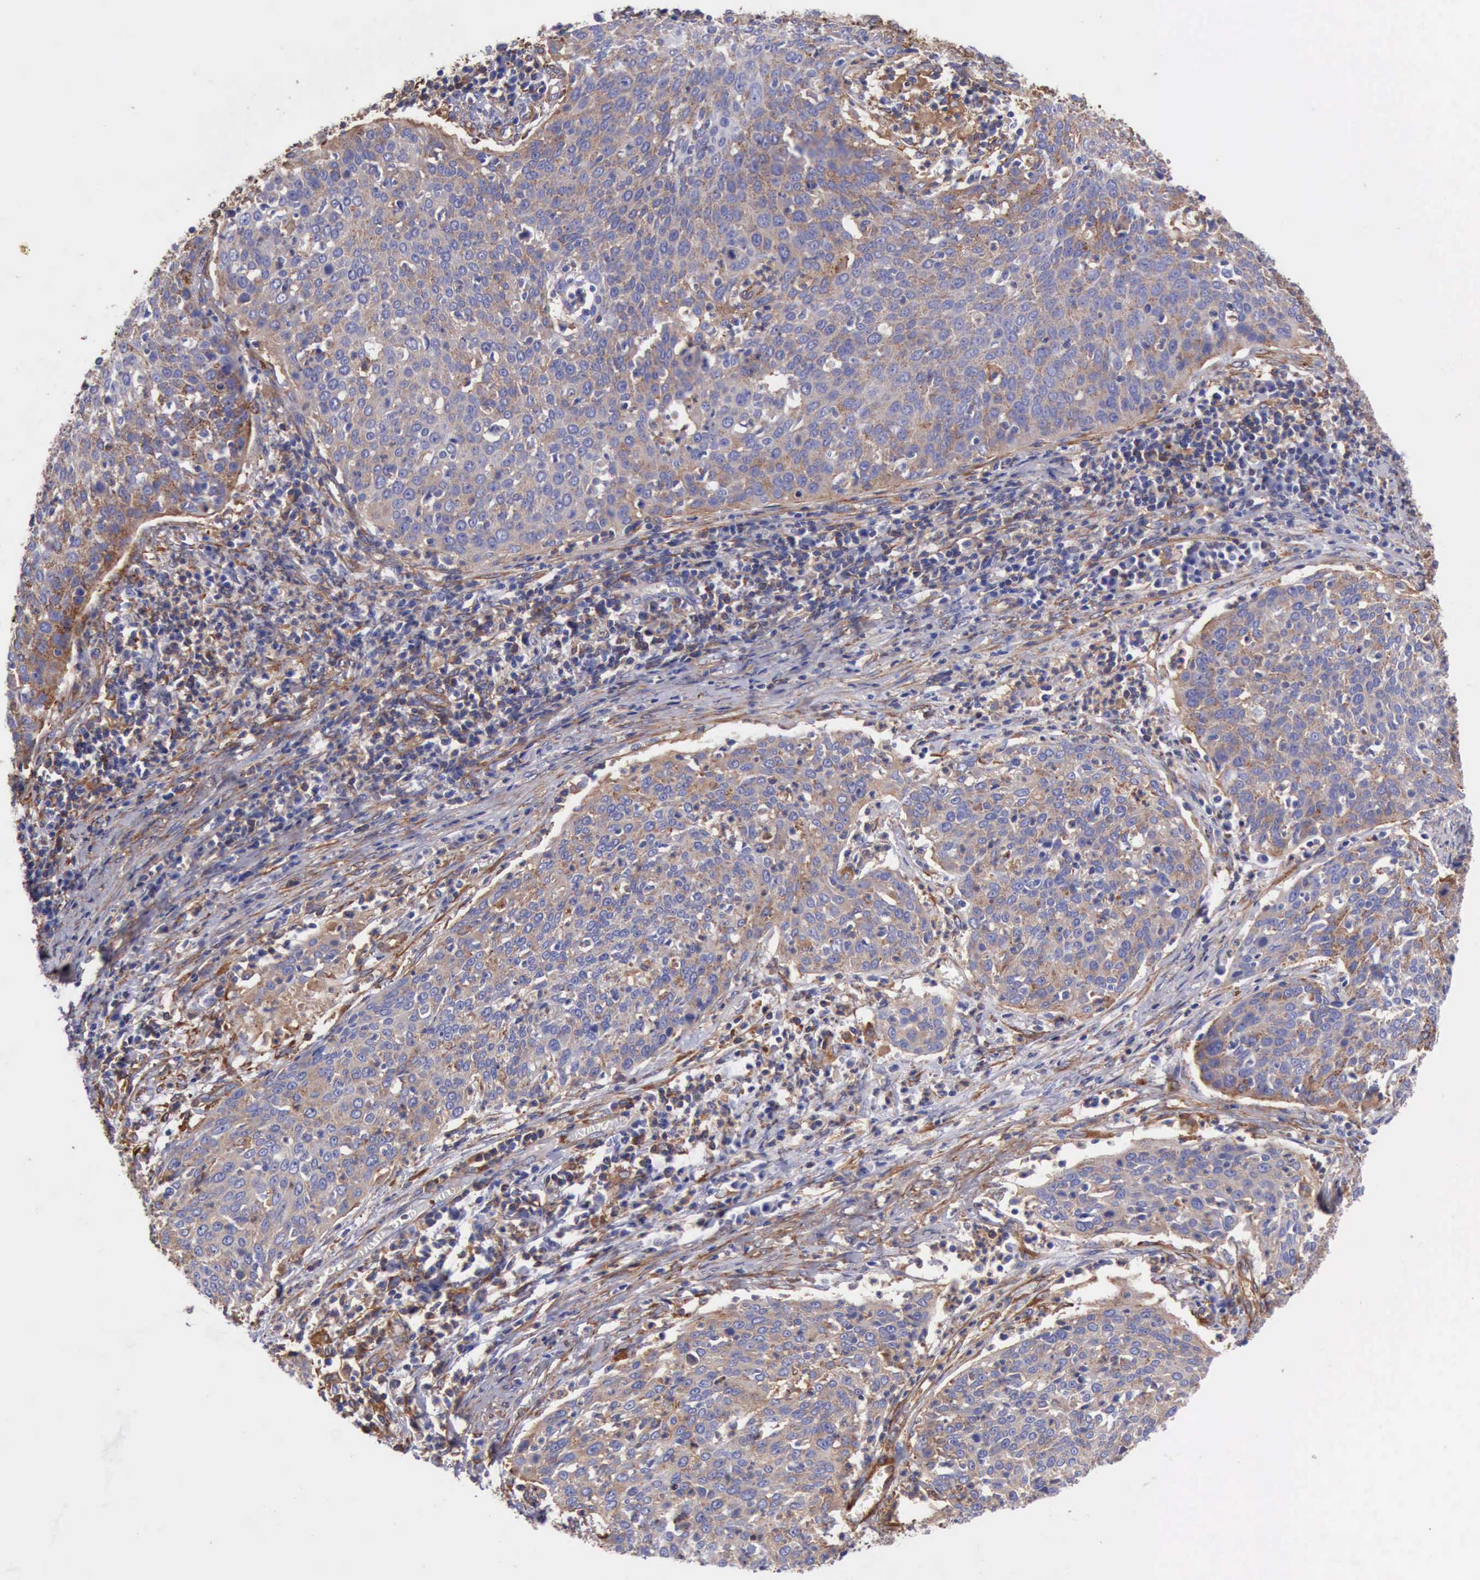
{"staining": {"intensity": "weak", "quantity": ">75%", "location": "cytoplasmic/membranous"}, "tissue": "cervical cancer", "cell_type": "Tumor cells", "image_type": "cancer", "snomed": [{"axis": "morphology", "description": "Squamous cell carcinoma, NOS"}, {"axis": "topography", "description": "Cervix"}], "caption": "Squamous cell carcinoma (cervical) stained with a brown dye reveals weak cytoplasmic/membranous positive staining in approximately >75% of tumor cells.", "gene": "FLNA", "patient": {"sex": "female", "age": 38}}